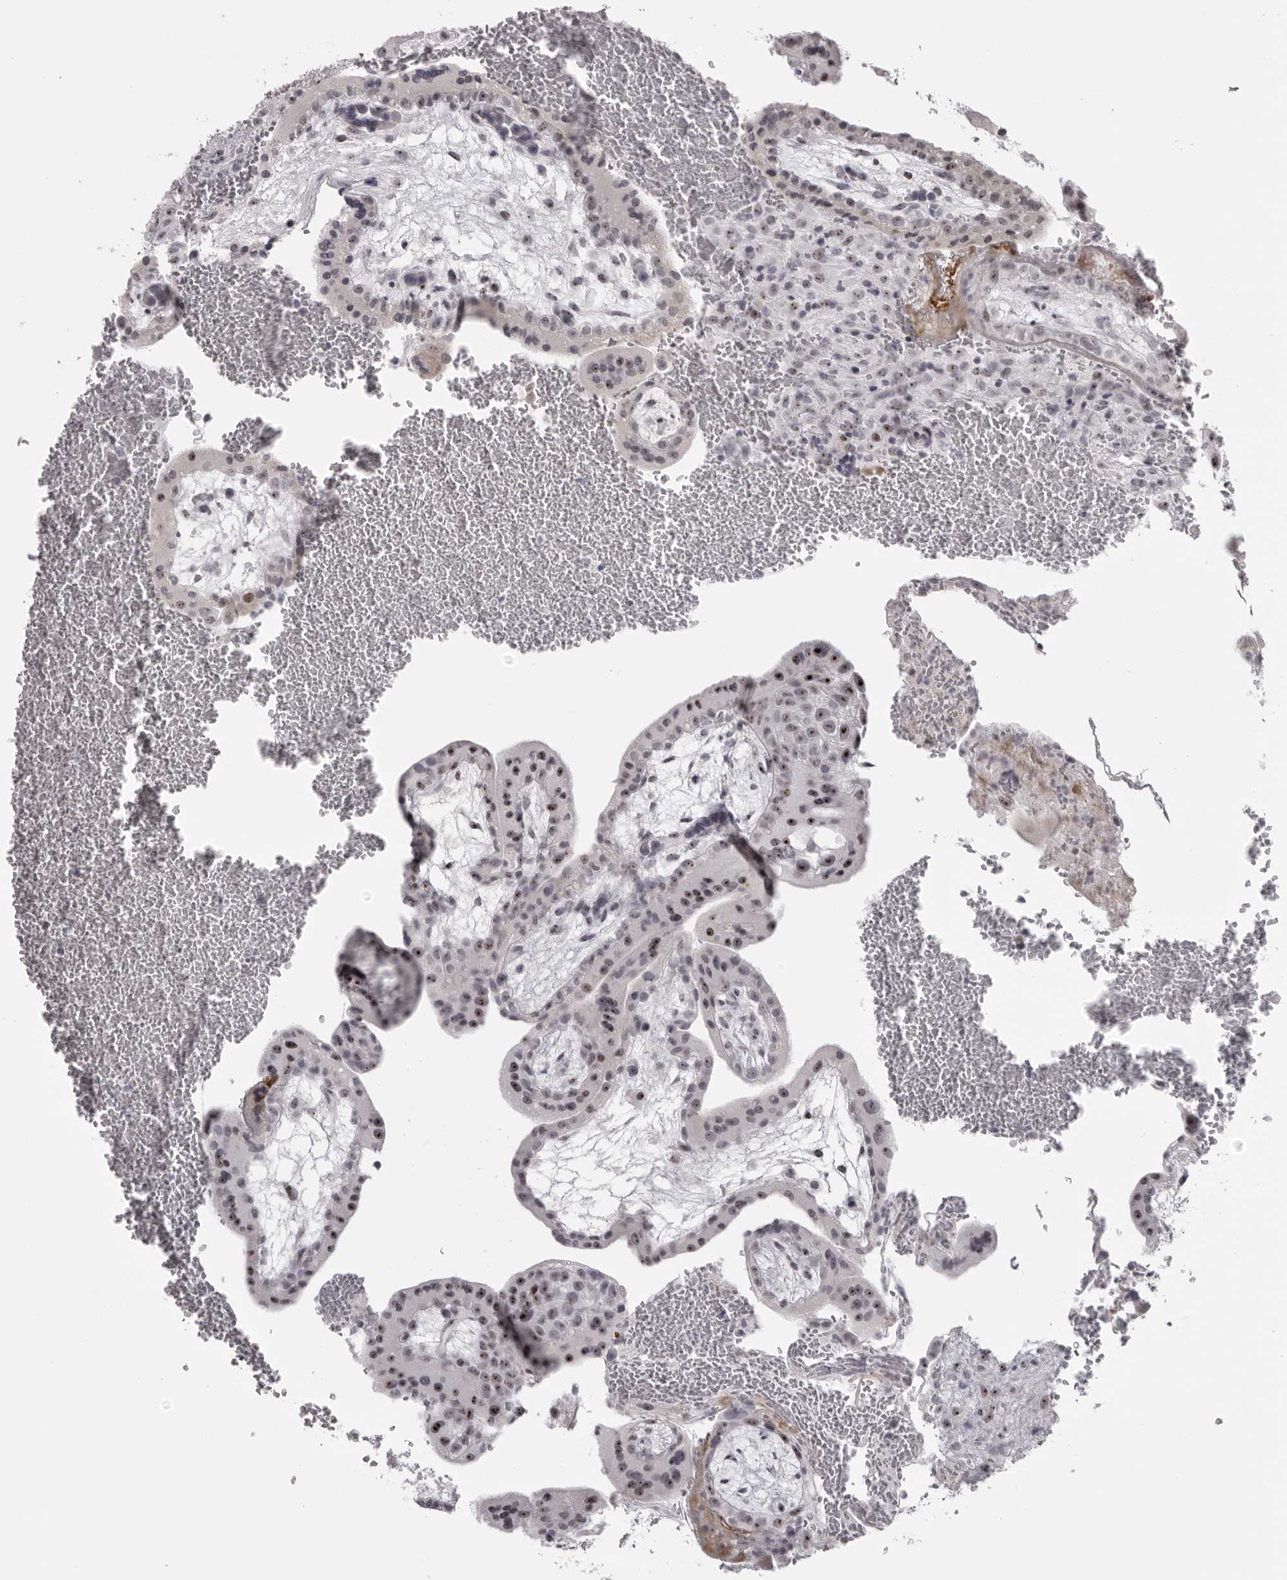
{"staining": {"intensity": "moderate", "quantity": "25%-75%", "location": "nuclear"}, "tissue": "placenta", "cell_type": "Decidual cells", "image_type": "normal", "snomed": [{"axis": "morphology", "description": "Normal tissue, NOS"}, {"axis": "topography", "description": "Placenta"}], "caption": "Protein analysis of benign placenta exhibits moderate nuclear positivity in approximately 25%-75% of decidual cells.", "gene": "HELZ", "patient": {"sex": "female", "age": 35}}